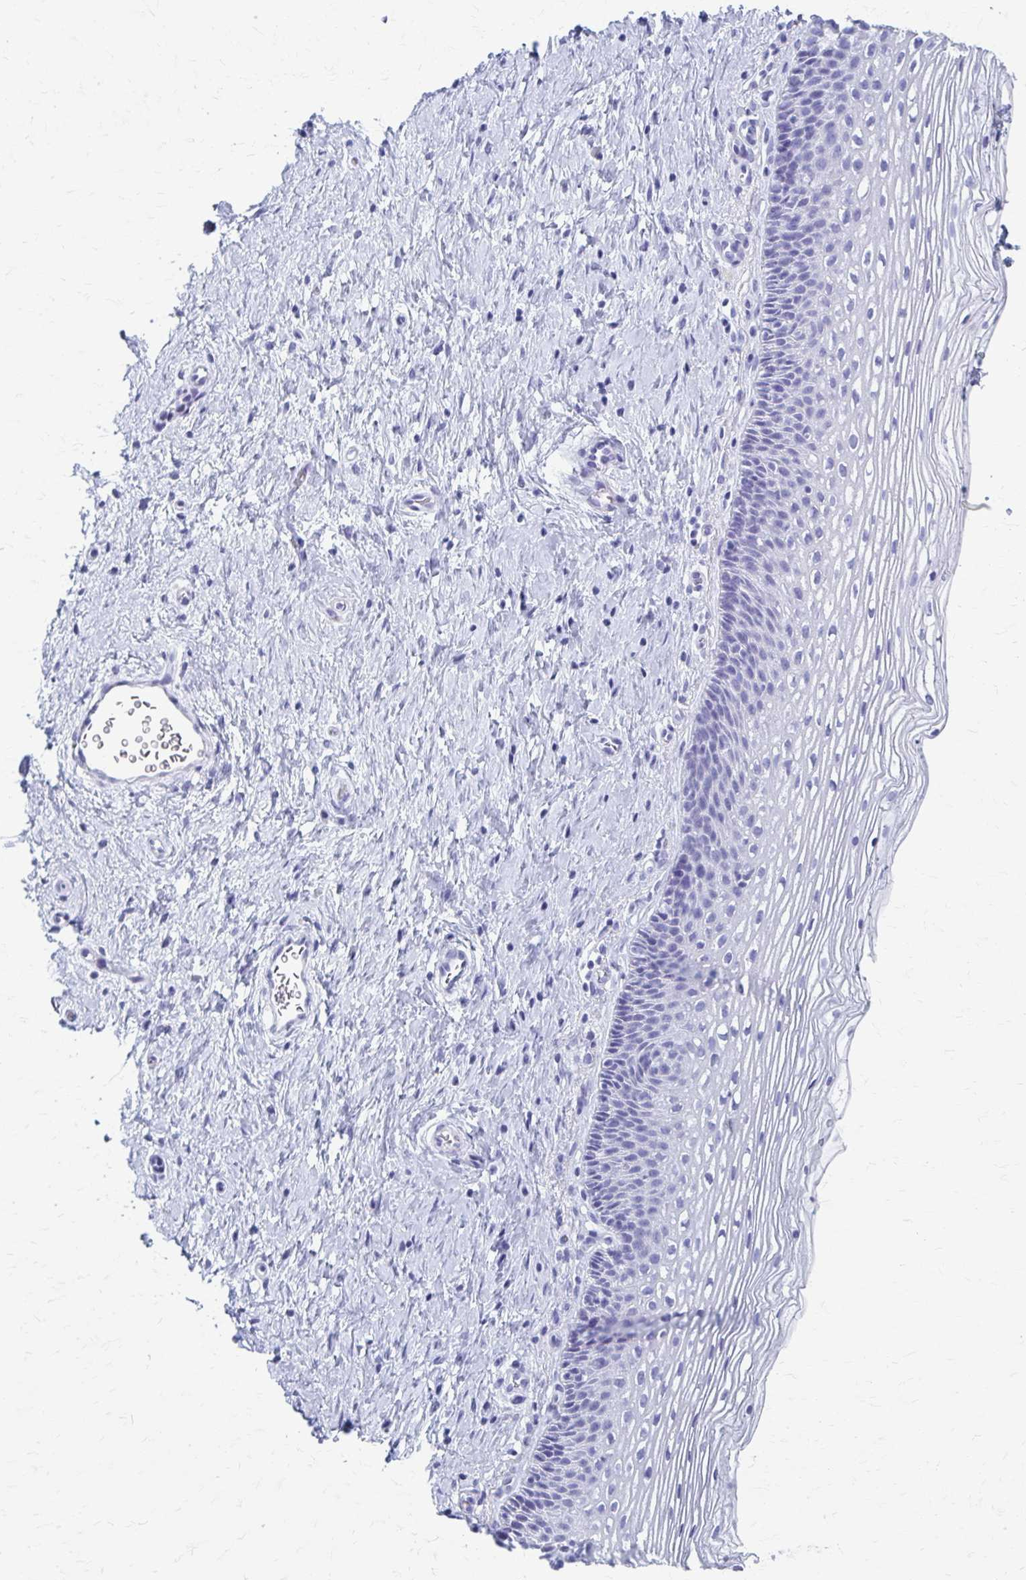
{"staining": {"intensity": "negative", "quantity": "none", "location": "none"}, "tissue": "cervix", "cell_type": "Glandular cells", "image_type": "normal", "snomed": [{"axis": "morphology", "description": "Normal tissue, NOS"}, {"axis": "topography", "description": "Cervix"}], "caption": "High magnification brightfield microscopy of benign cervix stained with DAB (brown) and counterstained with hematoxylin (blue): glandular cells show no significant staining. (Immunohistochemistry, brightfield microscopy, high magnification).", "gene": "CELF5", "patient": {"sex": "female", "age": 34}}